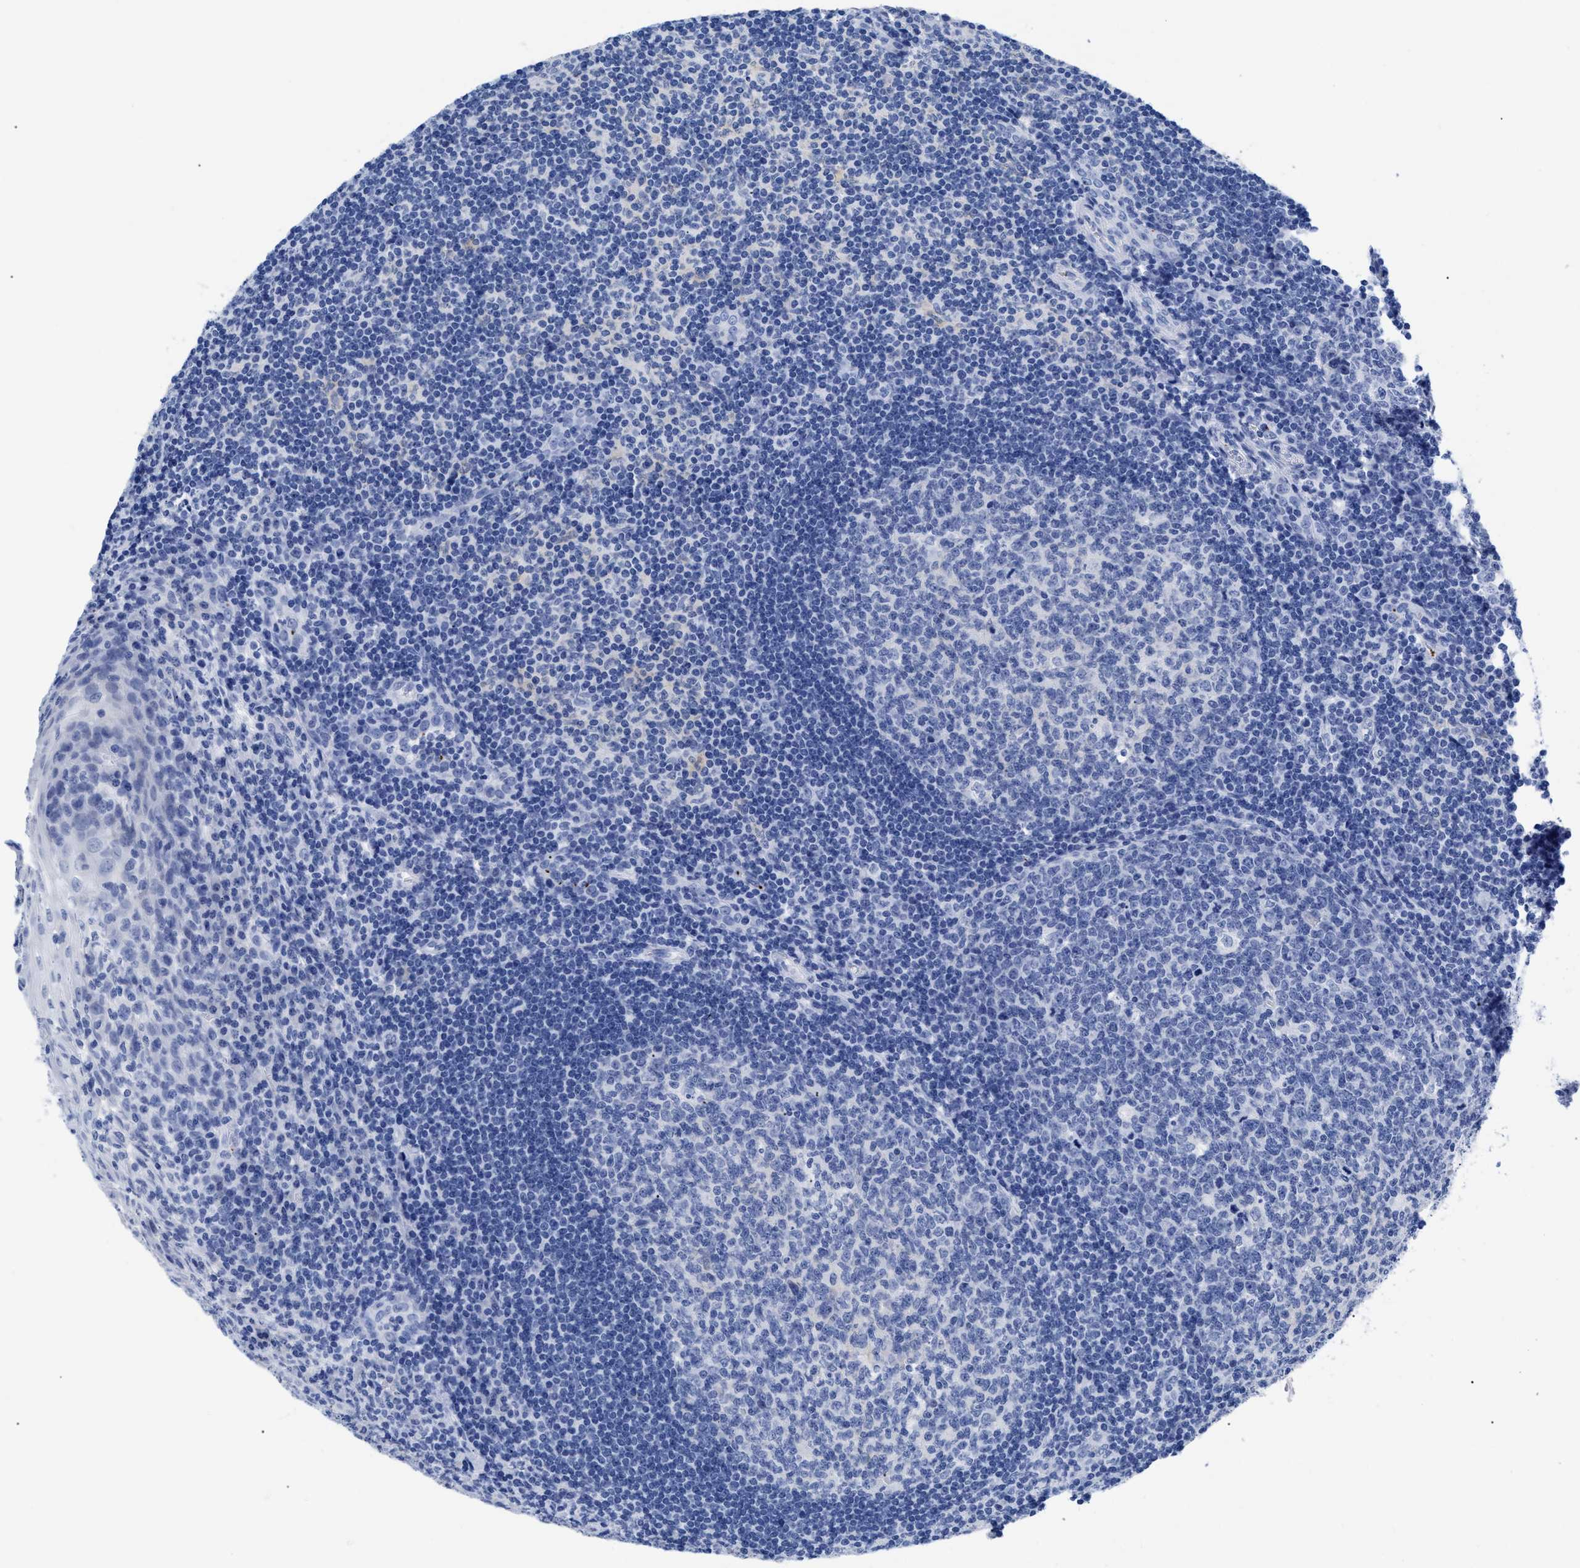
{"staining": {"intensity": "negative", "quantity": "none", "location": "none"}, "tissue": "tonsil", "cell_type": "Germinal center cells", "image_type": "normal", "snomed": [{"axis": "morphology", "description": "Normal tissue, NOS"}, {"axis": "topography", "description": "Tonsil"}], "caption": "Tonsil was stained to show a protein in brown. There is no significant expression in germinal center cells. (DAB IHC visualized using brightfield microscopy, high magnification).", "gene": "TREML1", "patient": {"sex": "male", "age": 37}}